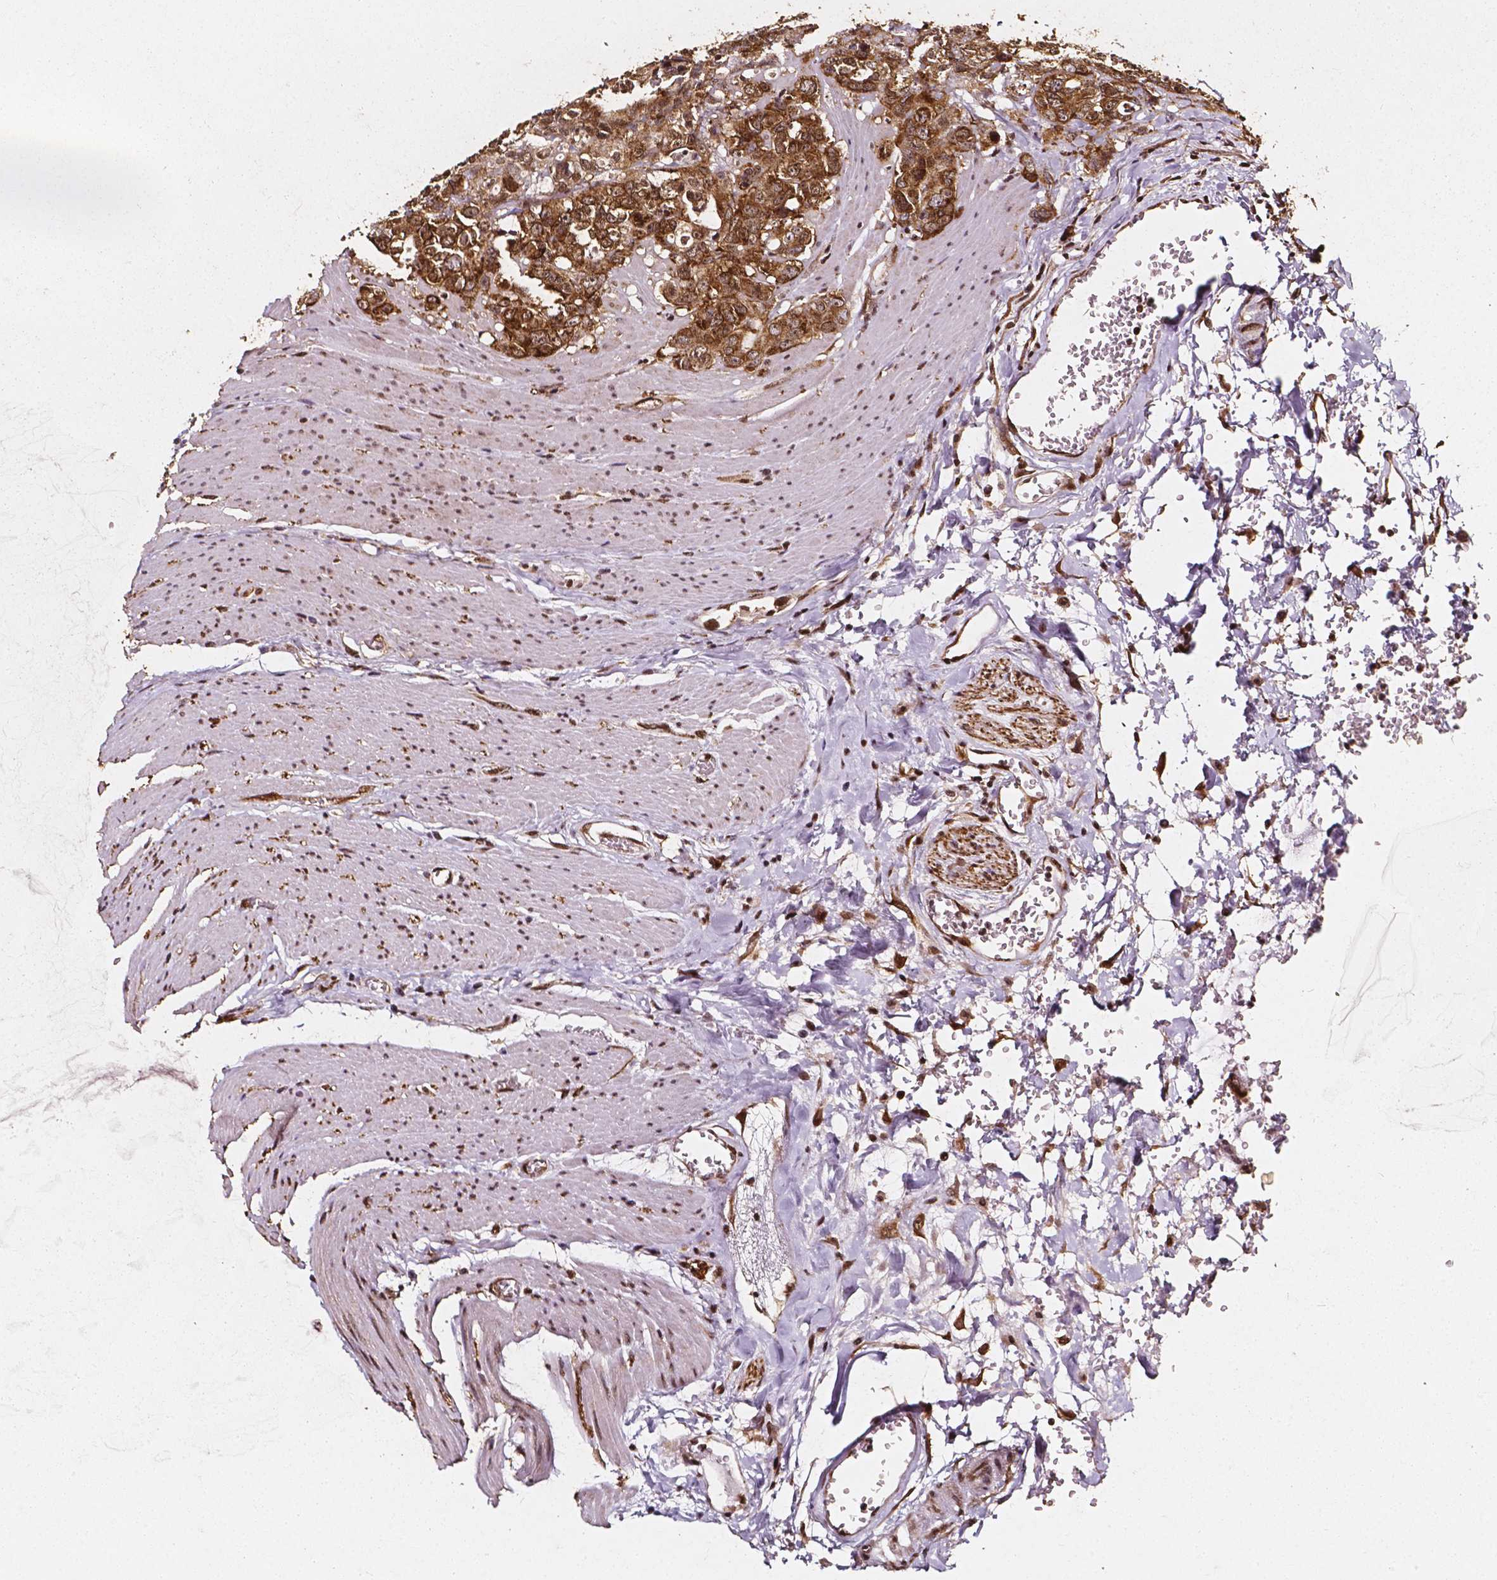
{"staining": {"intensity": "strong", "quantity": ">75%", "location": "cytoplasmic/membranous,nuclear"}, "tissue": "colorectal cancer", "cell_type": "Tumor cells", "image_type": "cancer", "snomed": [{"axis": "morphology", "description": "Adenocarcinoma, NOS"}, {"axis": "topography", "description": "Rectum"}], "caption": "Immunohistochemistry photomicrograph of neoplastic tissue: human adenocarcinoma (colorectal) stained using IHC reveals high levels of strong protein expression localized specifically in the cytoplasmic/membranous and nuclear of tumor cells, appearing as a cytoplasmic/membranous and nuclear brown color.", "gene": "SMN1", "patient": {"sex": "female", "age": 62}}